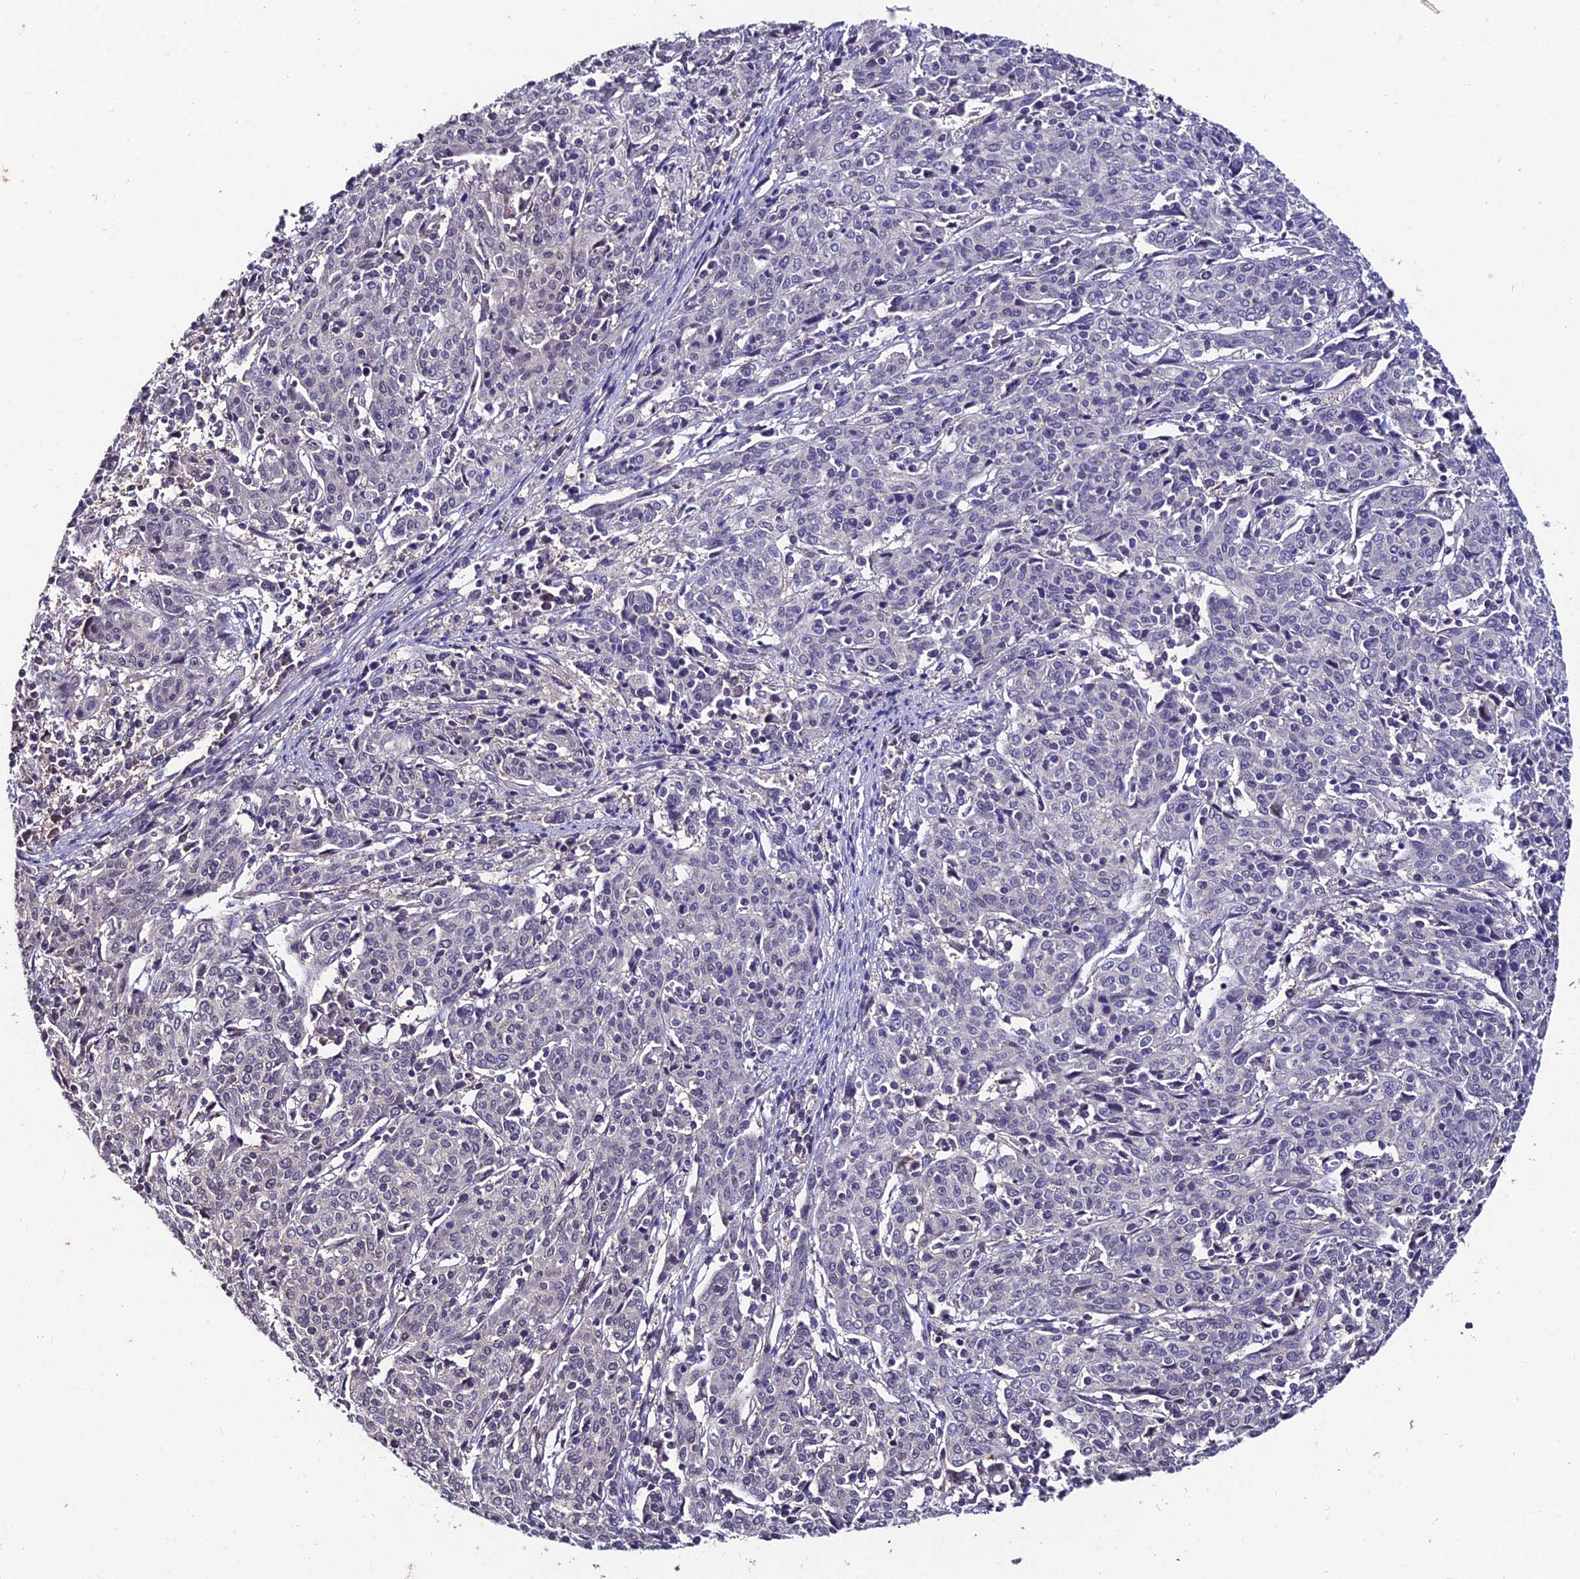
{"staining": {"intensity": "moderate", "quantity": "25%-75%", "location": "cytoplasmic/membranous,nuclear"}, "tissue": "cervical cancer", "cell_type": "Tumor cells", "image_type": "cancer", "snomed": [{"axis": "morphology", "description": "Squamous cell carcinoma, NOS"}, {"axis": "topography", "description": "Cervix"}], "caption": "Tumor cells exhibit medium levels of moderate cytoplasmic/membranous and nuclear expression in about 25%-75% of cells in human cervical squamous cell carcinoma. The staining was performed using DAB, with brown indicating positive protein expression. Nuclei are stained blue with hematoxylin.", "gene": "LGALS7", "patient": {"sex": "female", "age": 67}}